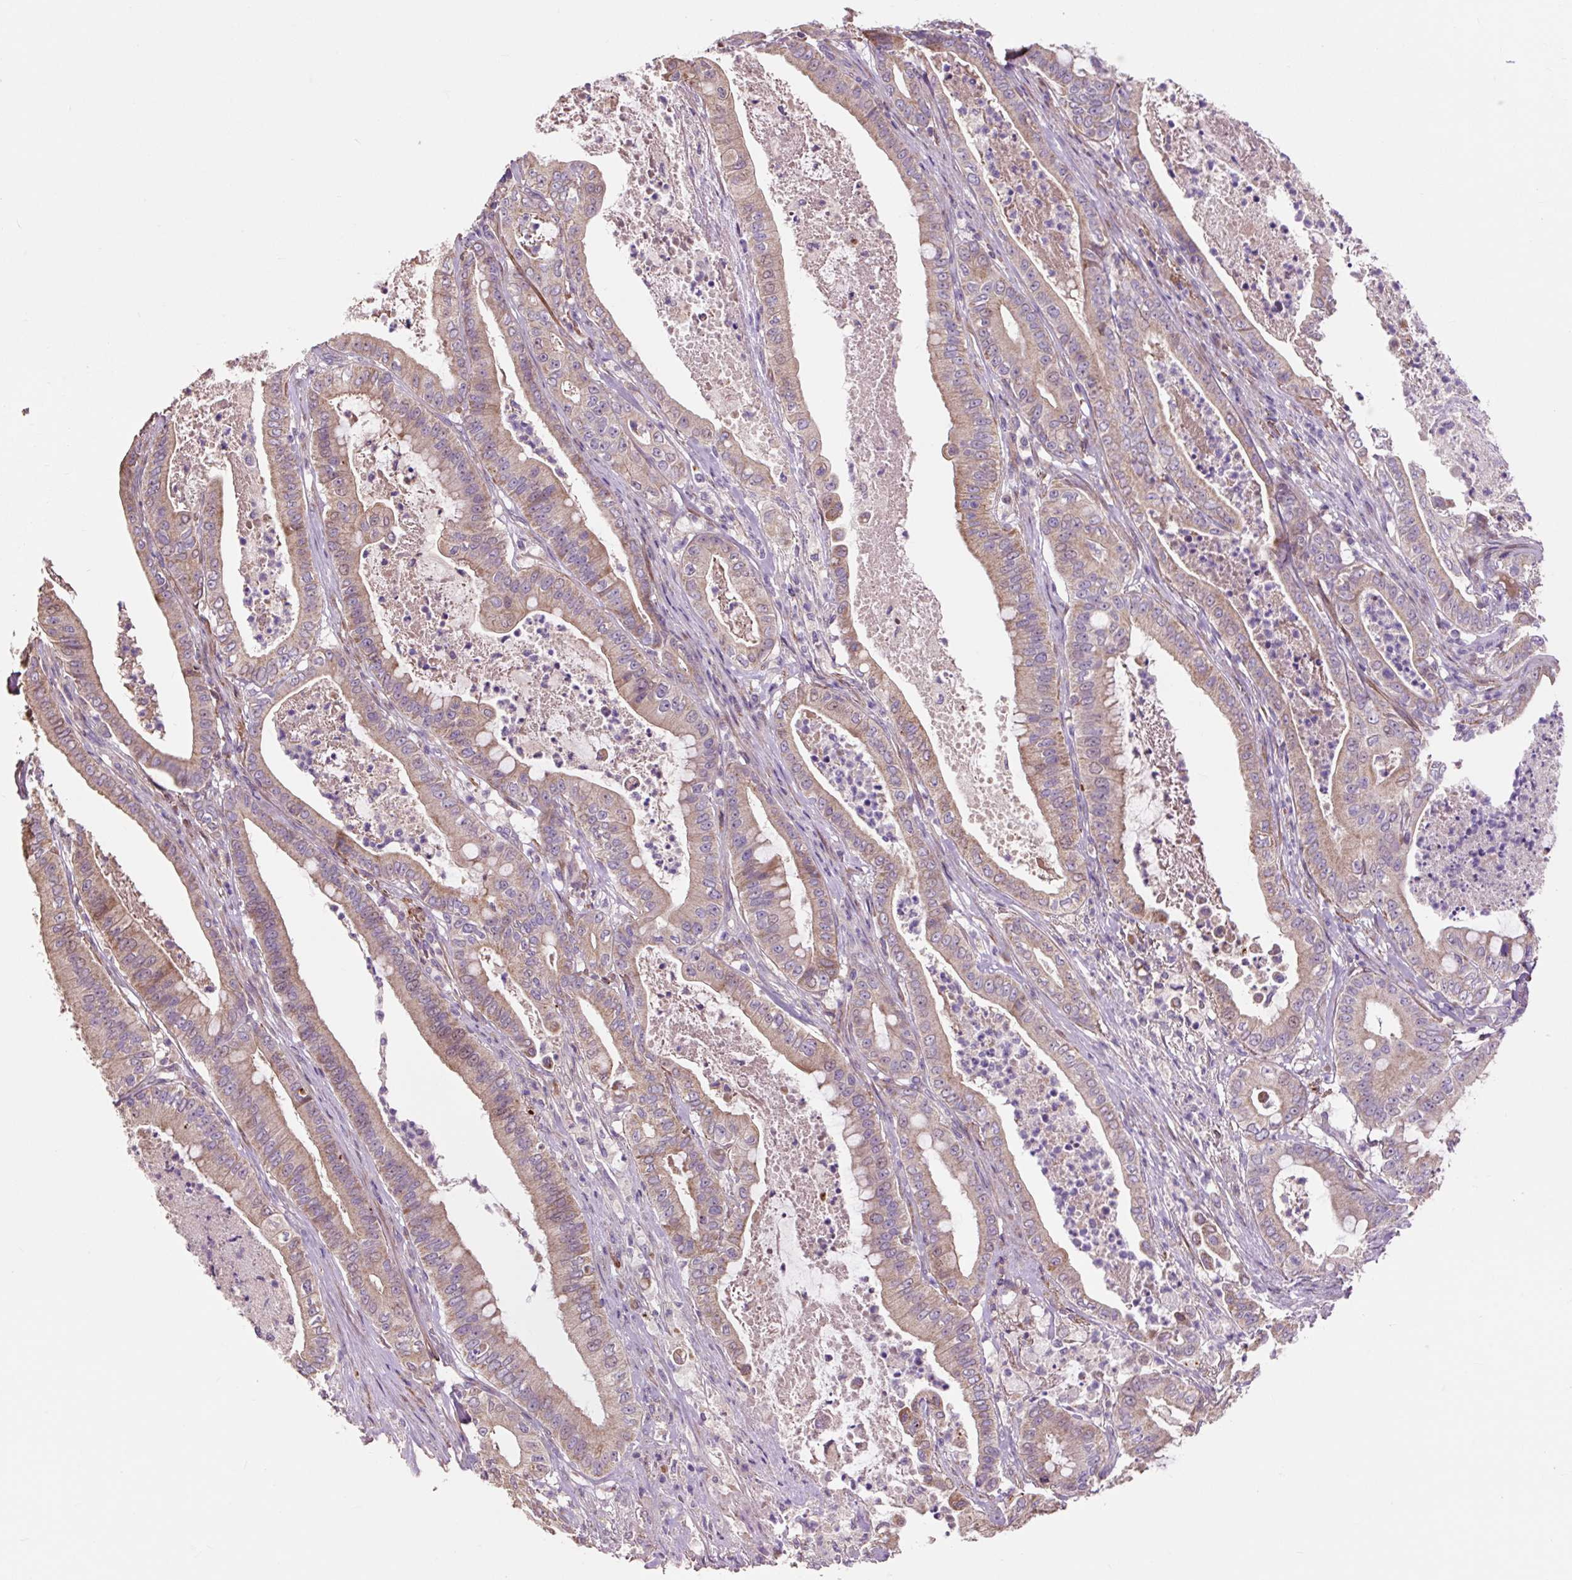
{"staining": {"intensity": "moderate", "quantity": ">75%", "location": "cytoplasmic/membranous"}, "tissue": "pancreatic cancer", "cell_type": "Tumor cells", "image_type": "cancer", "snomed": [{"axis": "morphology", "description": "Adenocarcinoma, NOS"}, {"axis": "topography", "description": "Pancreas"}], "caption": "Pancreatic cancer was stained to show a protein in brown. There is medium levels of moderate cytoplasmic/membranous expression in approximately >75% of tumor cells.", "gene": "PRIMPOL", "patient": {"sex": "male", "age": 71}}